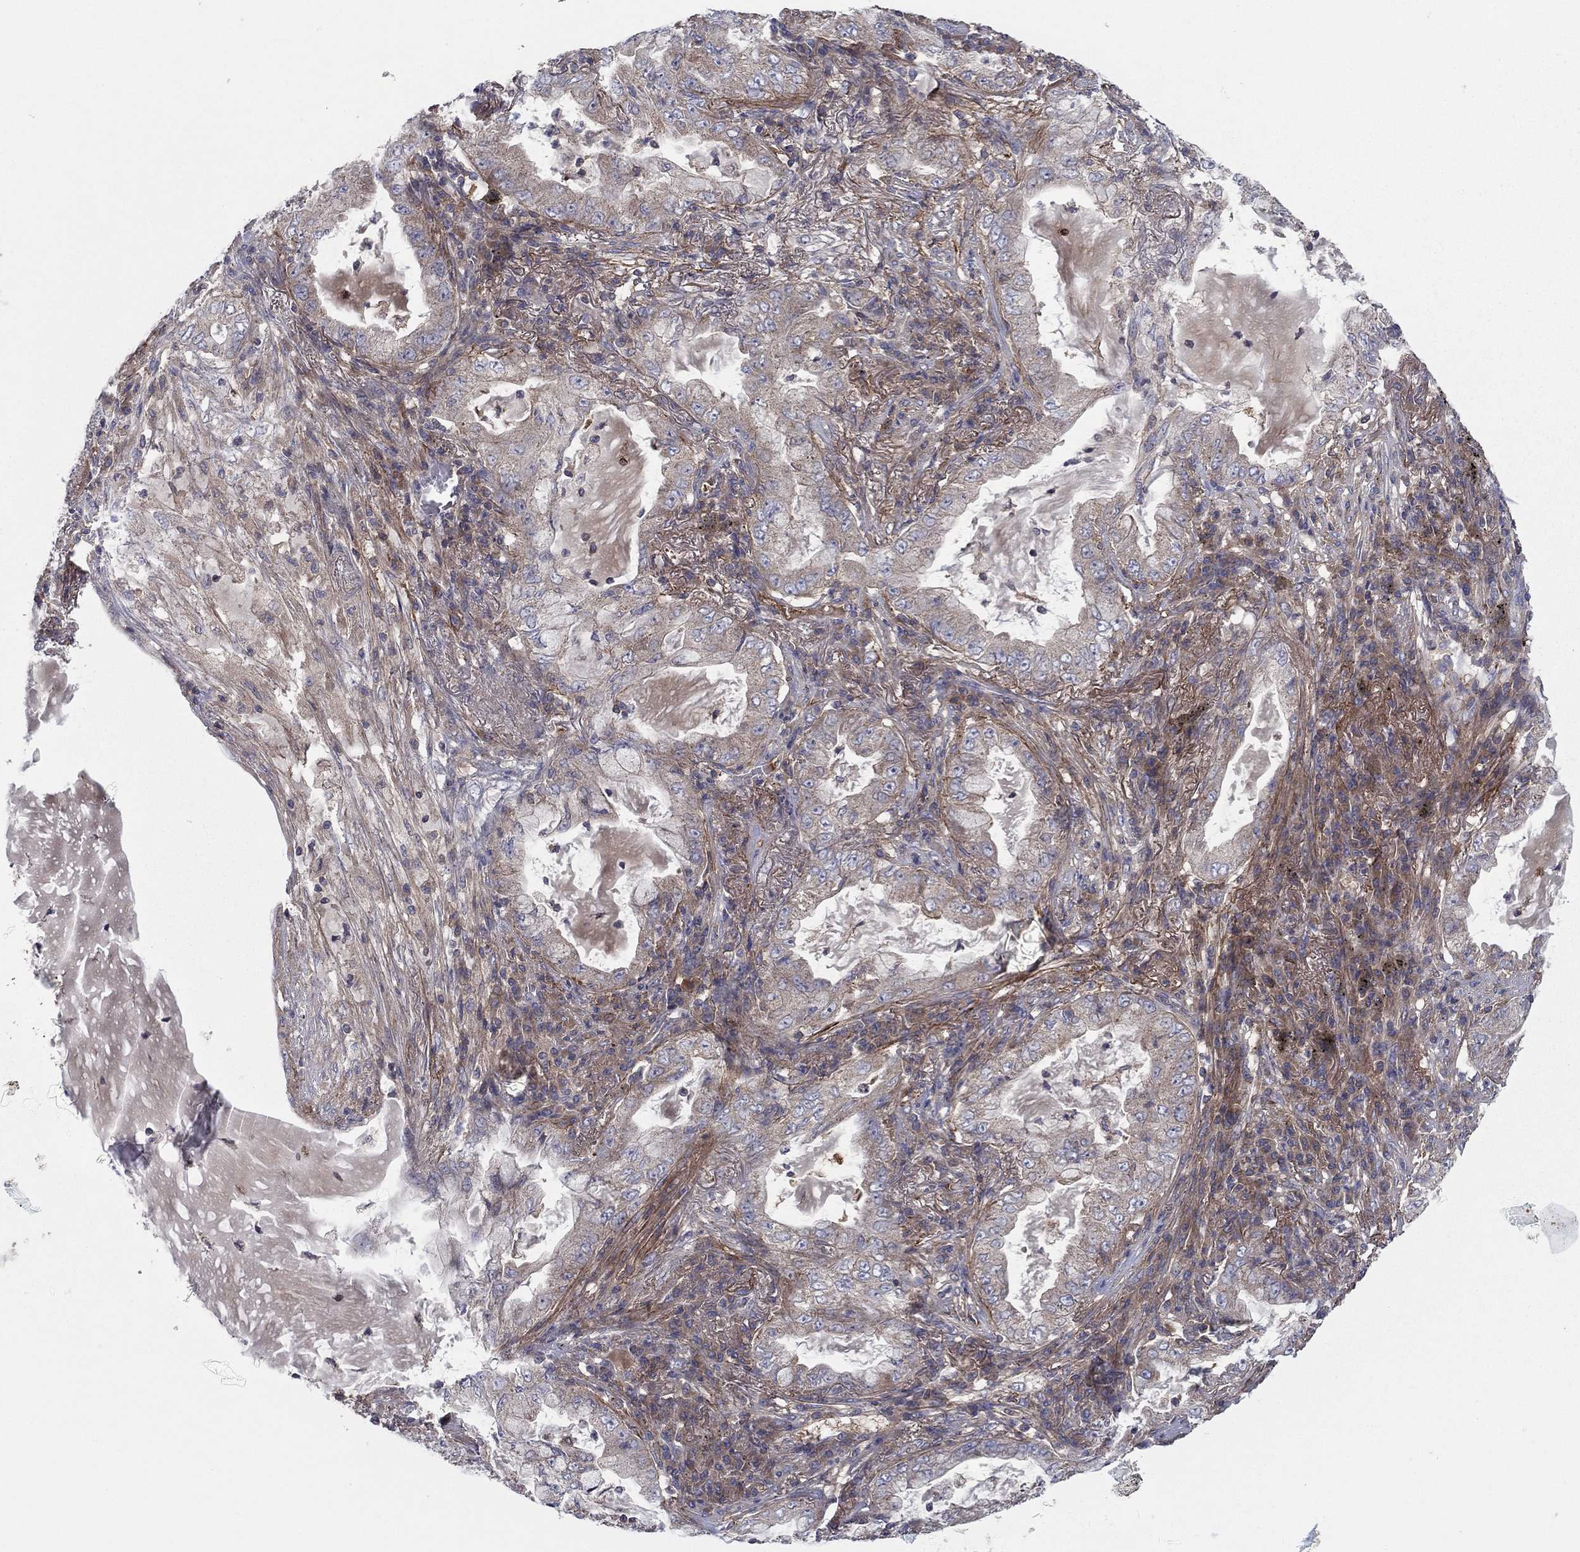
{"staining": {"intensity": "negative", "quantity": "none", "location": "none"}, "tissue": "lung cancer", "cell_type": "Tumor cells", "image_type": "cancer", "snomed": [{"axis": "morphology", "description": "Adenocarcinoma, NOS"}, {"axis": "topography", "description": "Lung"}], "caption": "Protein analysis of lung adenocarcinoma shows no significant positivity in tumor cells. (Stains: DAB (3,3'-diaminobenzidine) IHC with hematoxylin counter stain, Microscopy: brightfield microscopy at high magnification).", "gene": "RNF123", "patient": {"sex": "female", "age": 73}}